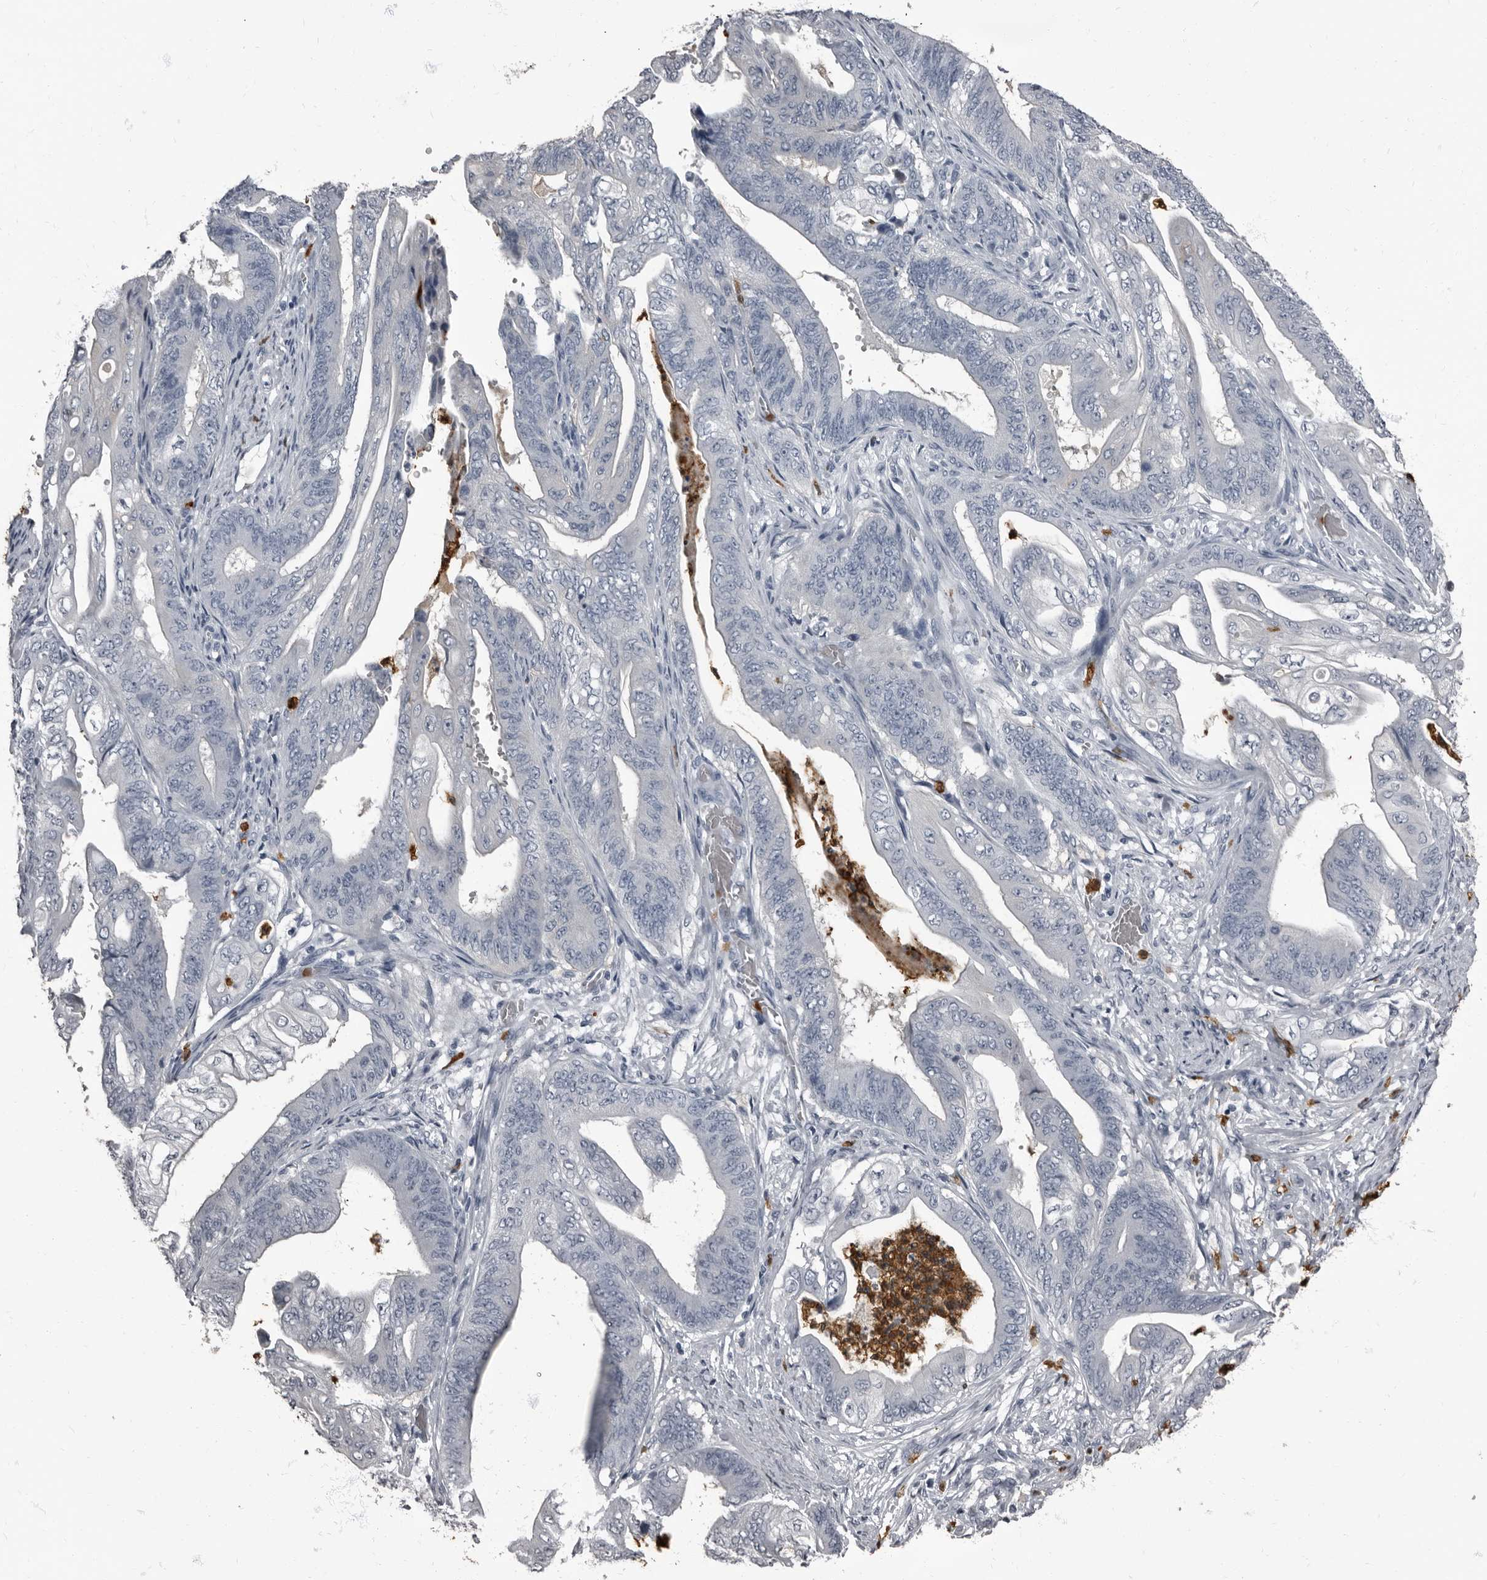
{"staining": {"intensity": "negative", "quantity": "none", "location": "none"}, "tissue": "stomach cancer", "cell_type": "Tumor cells", "image_type": "cancer", "snomed": [{"axis": "morphology", "description": "Adenocarcinoma, NOS"}, {"axis": "topography", "description": "Stomach"}], "caption": "There is no significant positivity in tumor cells of stomach cancer (adenocarcinoma).", "gene": "TPD52L1", "patient": {"sex": "female", "age": 73}}